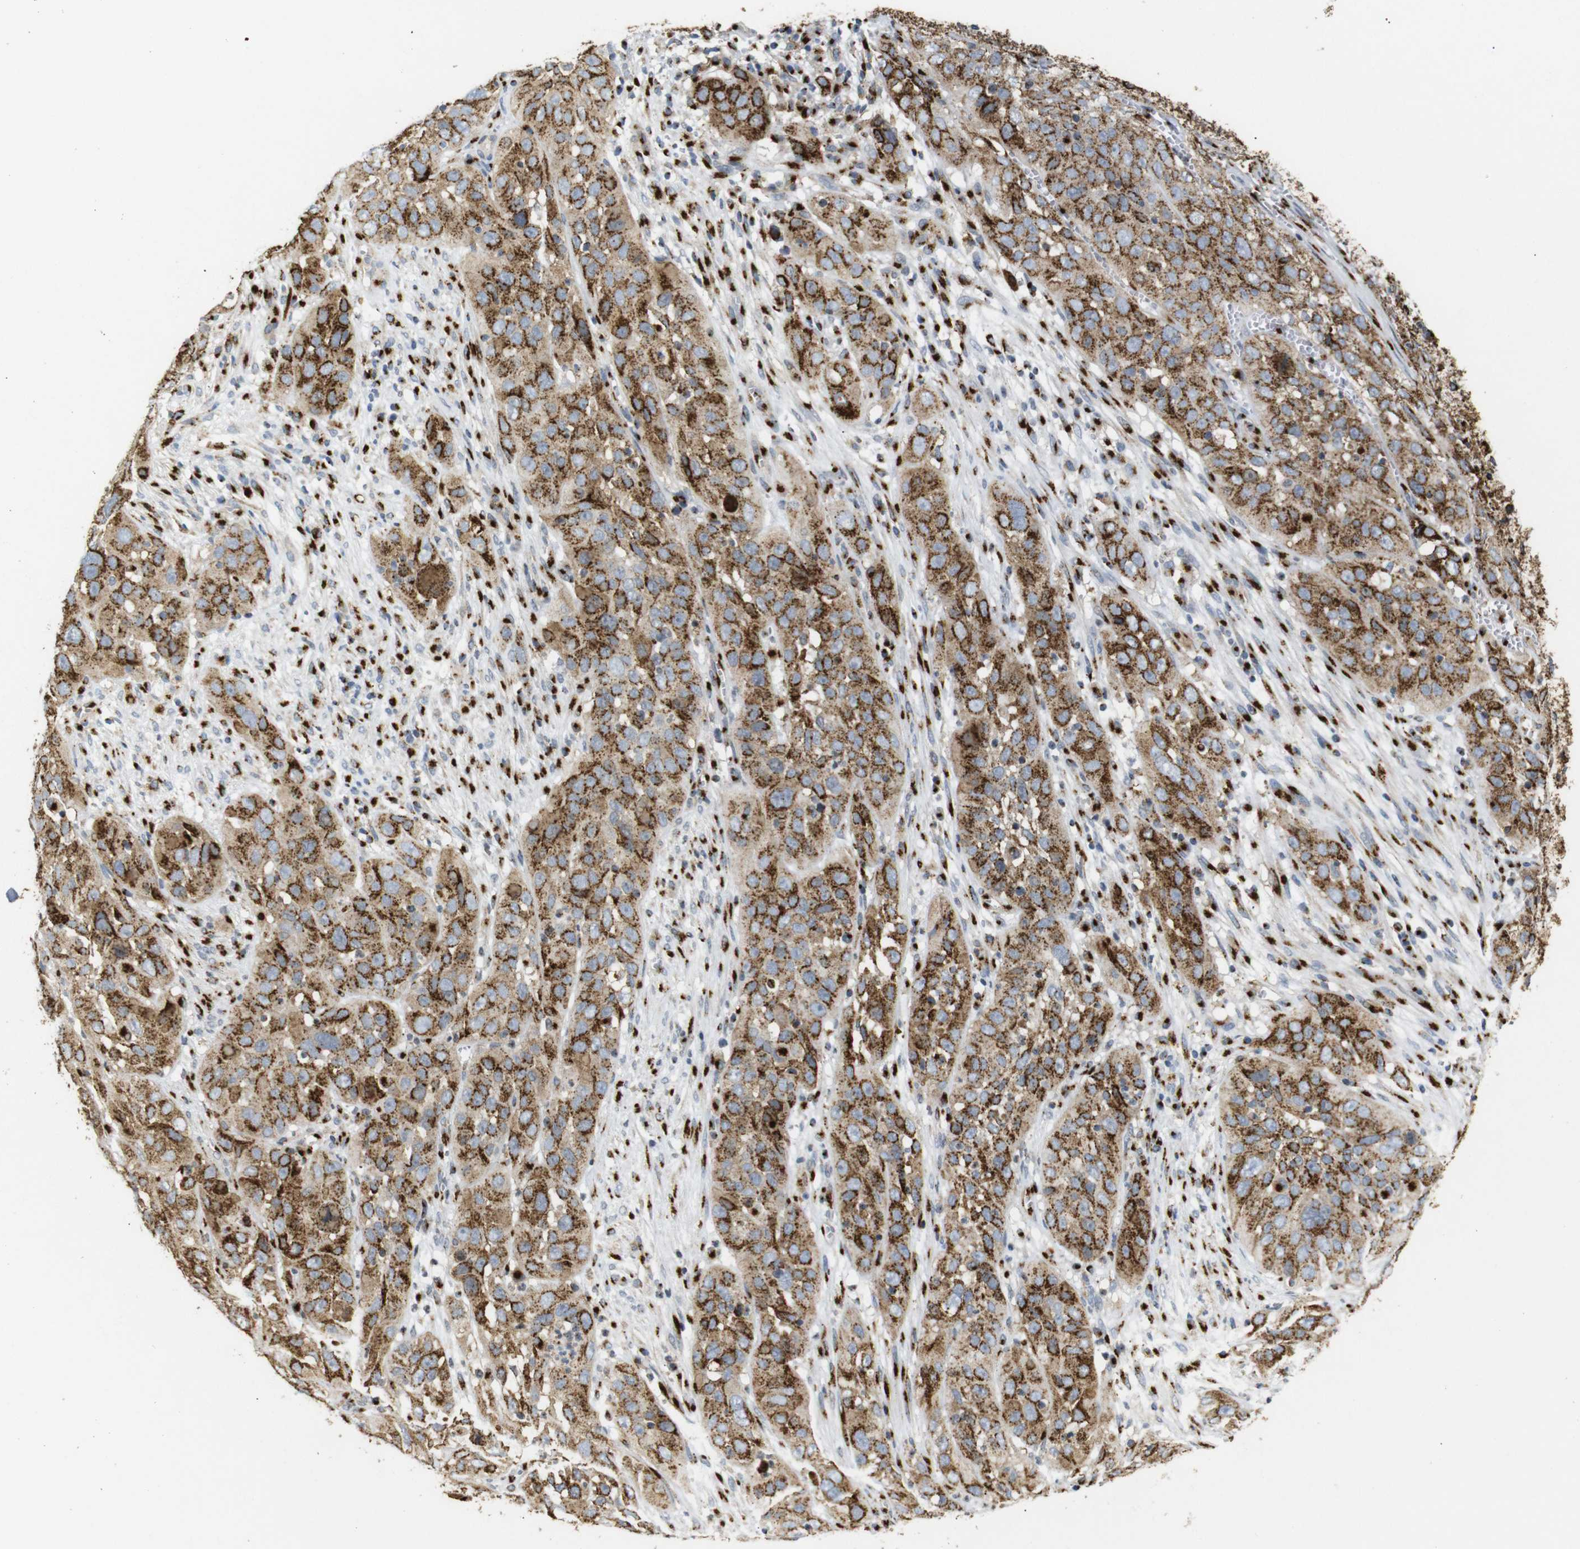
{"staining": {"intensity": "moderate", "quantity": ">75%", "location": "cytoplasmic/membranous"}, "tissue": "cervical cancer", "cell_type": "Tumor cells", "image_type": "cancer", "snomed": [{"axis": "morphology", "description": "Squamous cell carcinoma, NOS"}, {"axis": "topography", "description": "Cervix"}], "caption": "Approximately >75% of tumor cells in cervical cancer (squamous cell carcinoma) display moderate cytoplasmic/membranous protein expression as visualized by brown immunohistochemical staining.", "gene": "TGOLN2", "patient": {"sex": "female", "age": 32}}